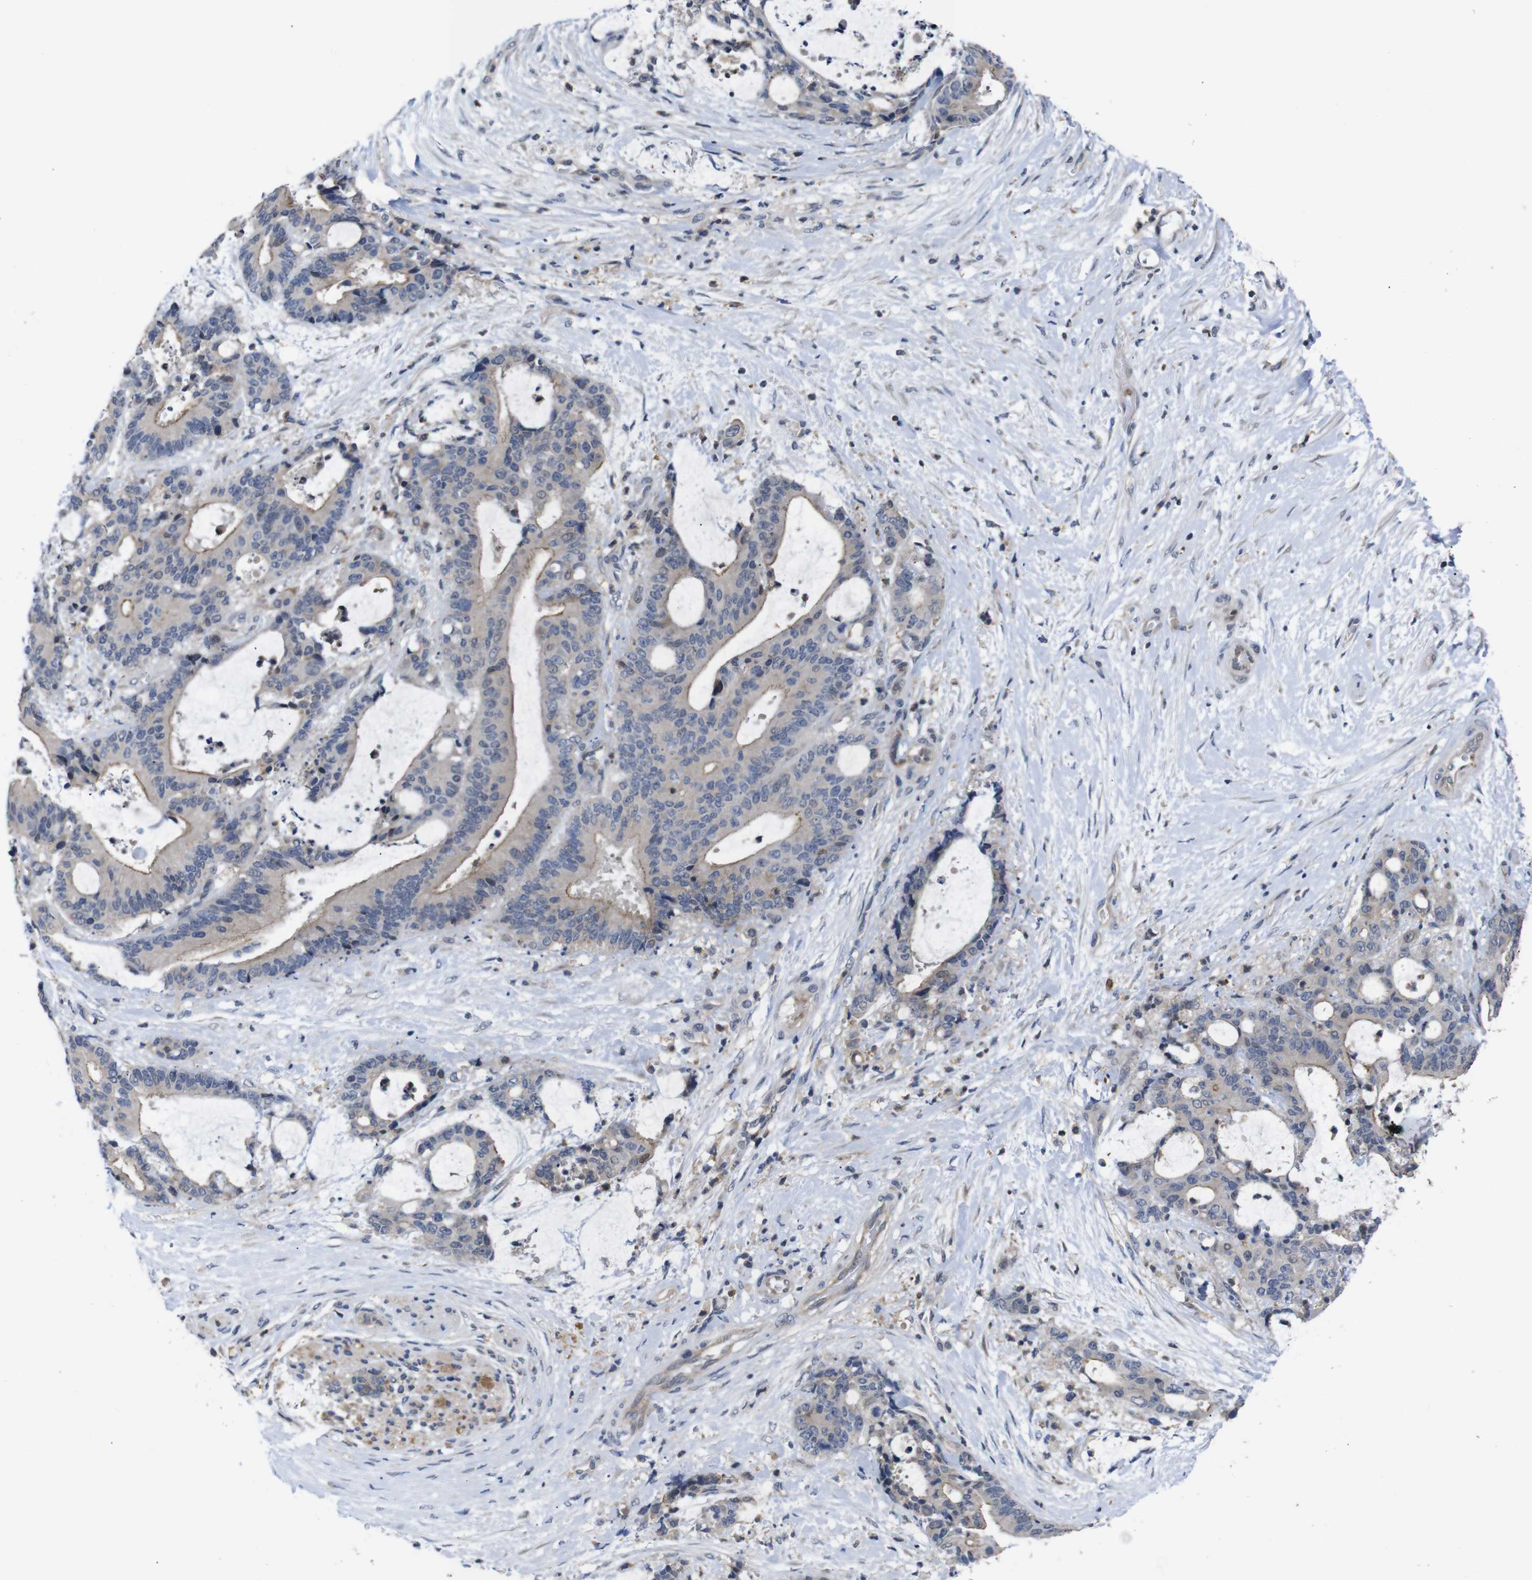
{"staining": {"intensity": "weak", "quantity": ">75%", "location": "cytoplasmic/membranous"}, "tissue": "liver cancer", "cell_type": "Tumor cells", "image_type": "cancer", "snomed": [{"axis": "morphology", "description": "Normal tissue, NOS"}, {"axis": "morphology", "description": "Cholangiocarcinoma"}, {"axis": "topography", "description": "Liver"}, {"axis": "topography", "description": "Peripheral nerve tissue"}], "caption": "A micrograph of liver cholangiocarcinoma stained for a protein exhibits weak cytoplasmic/membranous brown staining in tumor cells. Ihc stains the protein of interest in brown and the nuclei are stained blue.", "gene": "BRWD3", "patient": {"sex": "female", "age": 73}}